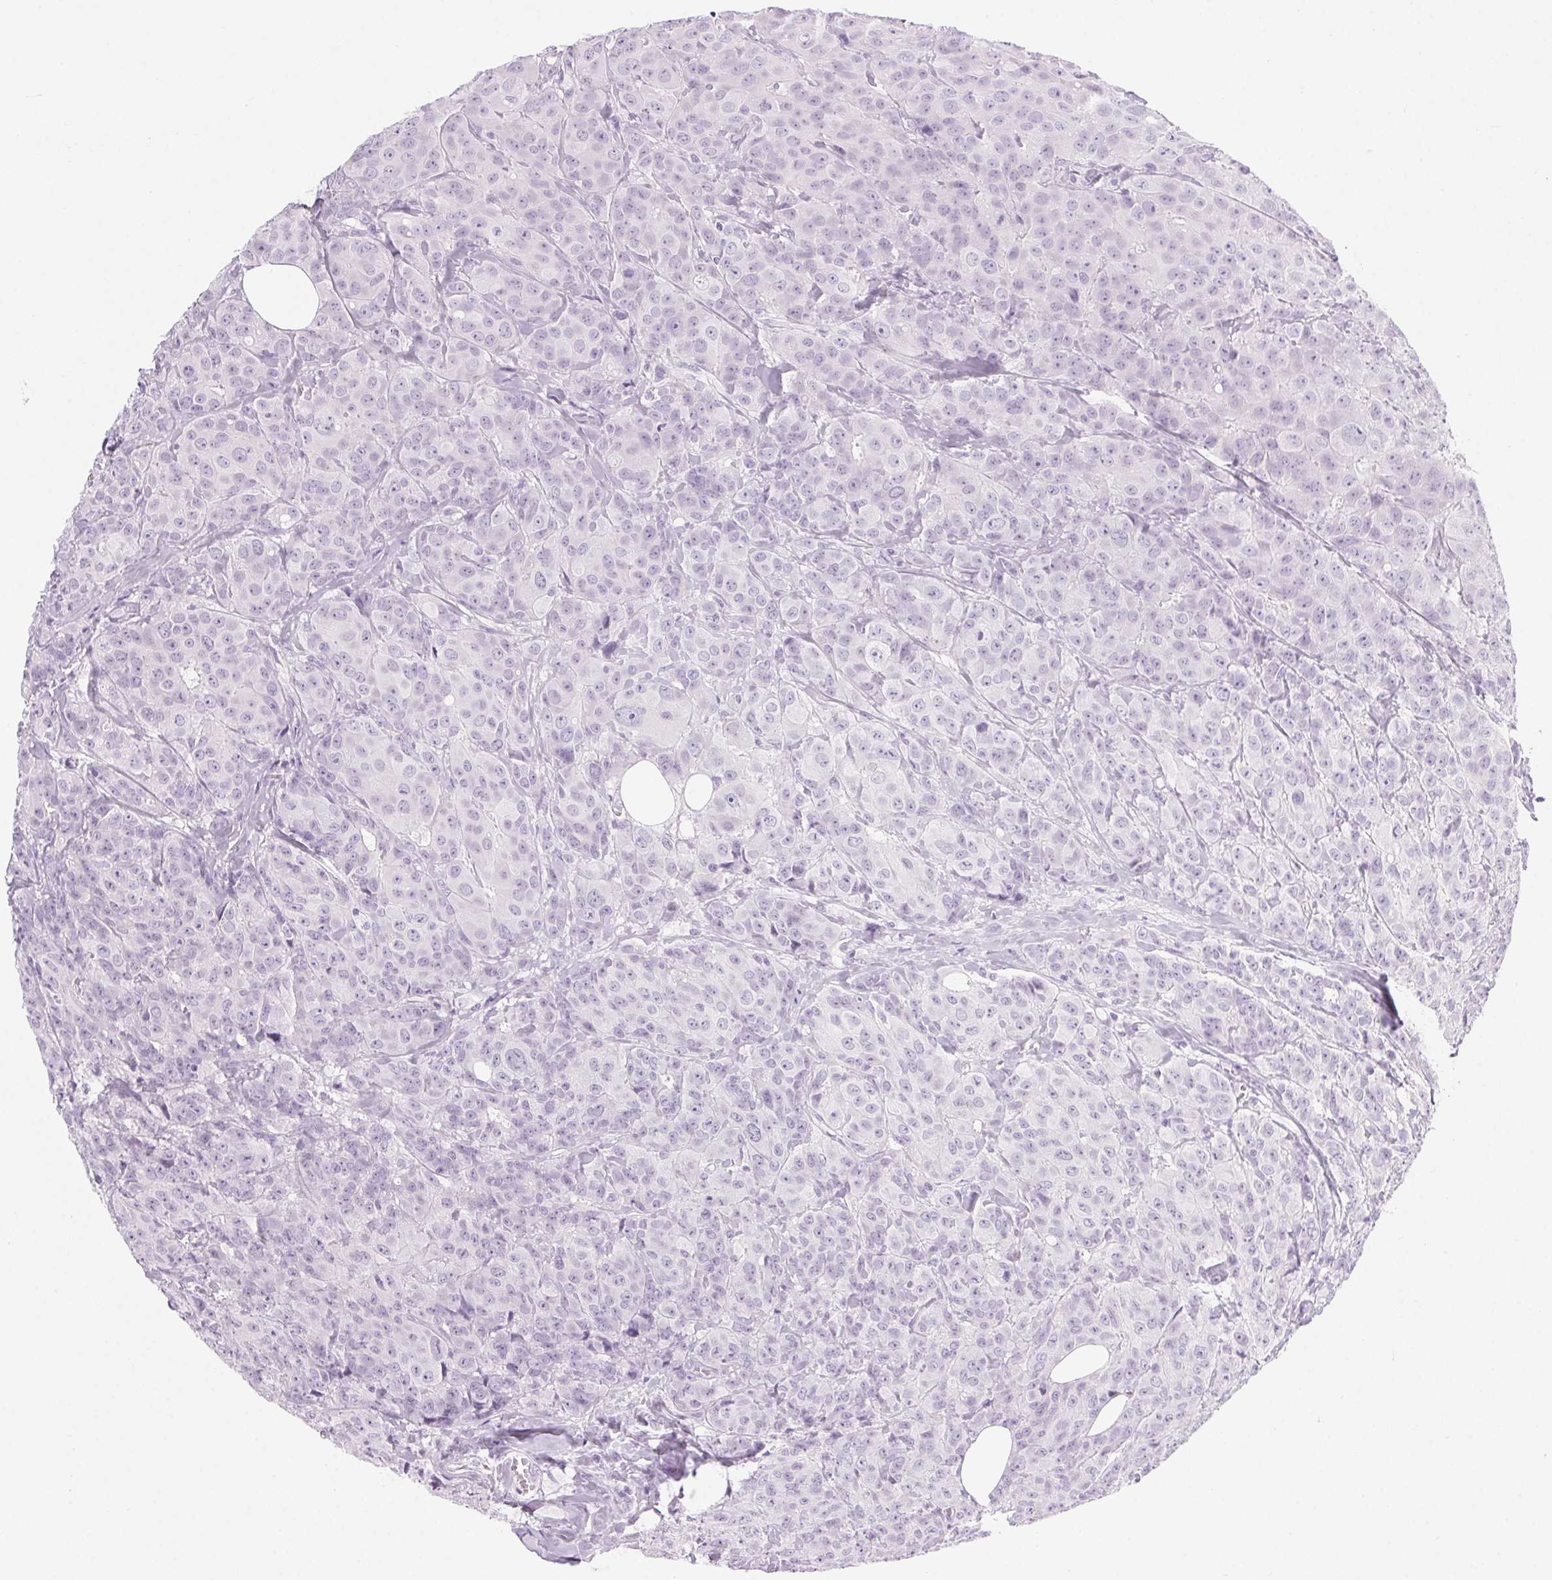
{"staining": {"intensity": "negative", "quantity": "none", "location": "none"}, "tissue": "breast cancer", "cell_type": "Tumor cells", "image_type": "cancer", "snomed": [{"axis": "morphology", "description": "Duct carcinoma"}, {"axis": "topography", "description": "Breast"}], "caption": "Tumor cells show no significant protein positivity in breast invasive ductal carcinoma. The staining was performed using DAB (3,3'-diaminobenzidine) to visualize the protein expression in brown, while the nuclei were stained in blue with hematoxylin (Magnification: 20x).", "gene": "LRP2", "patient": {"sex": "female", "age": 43}}